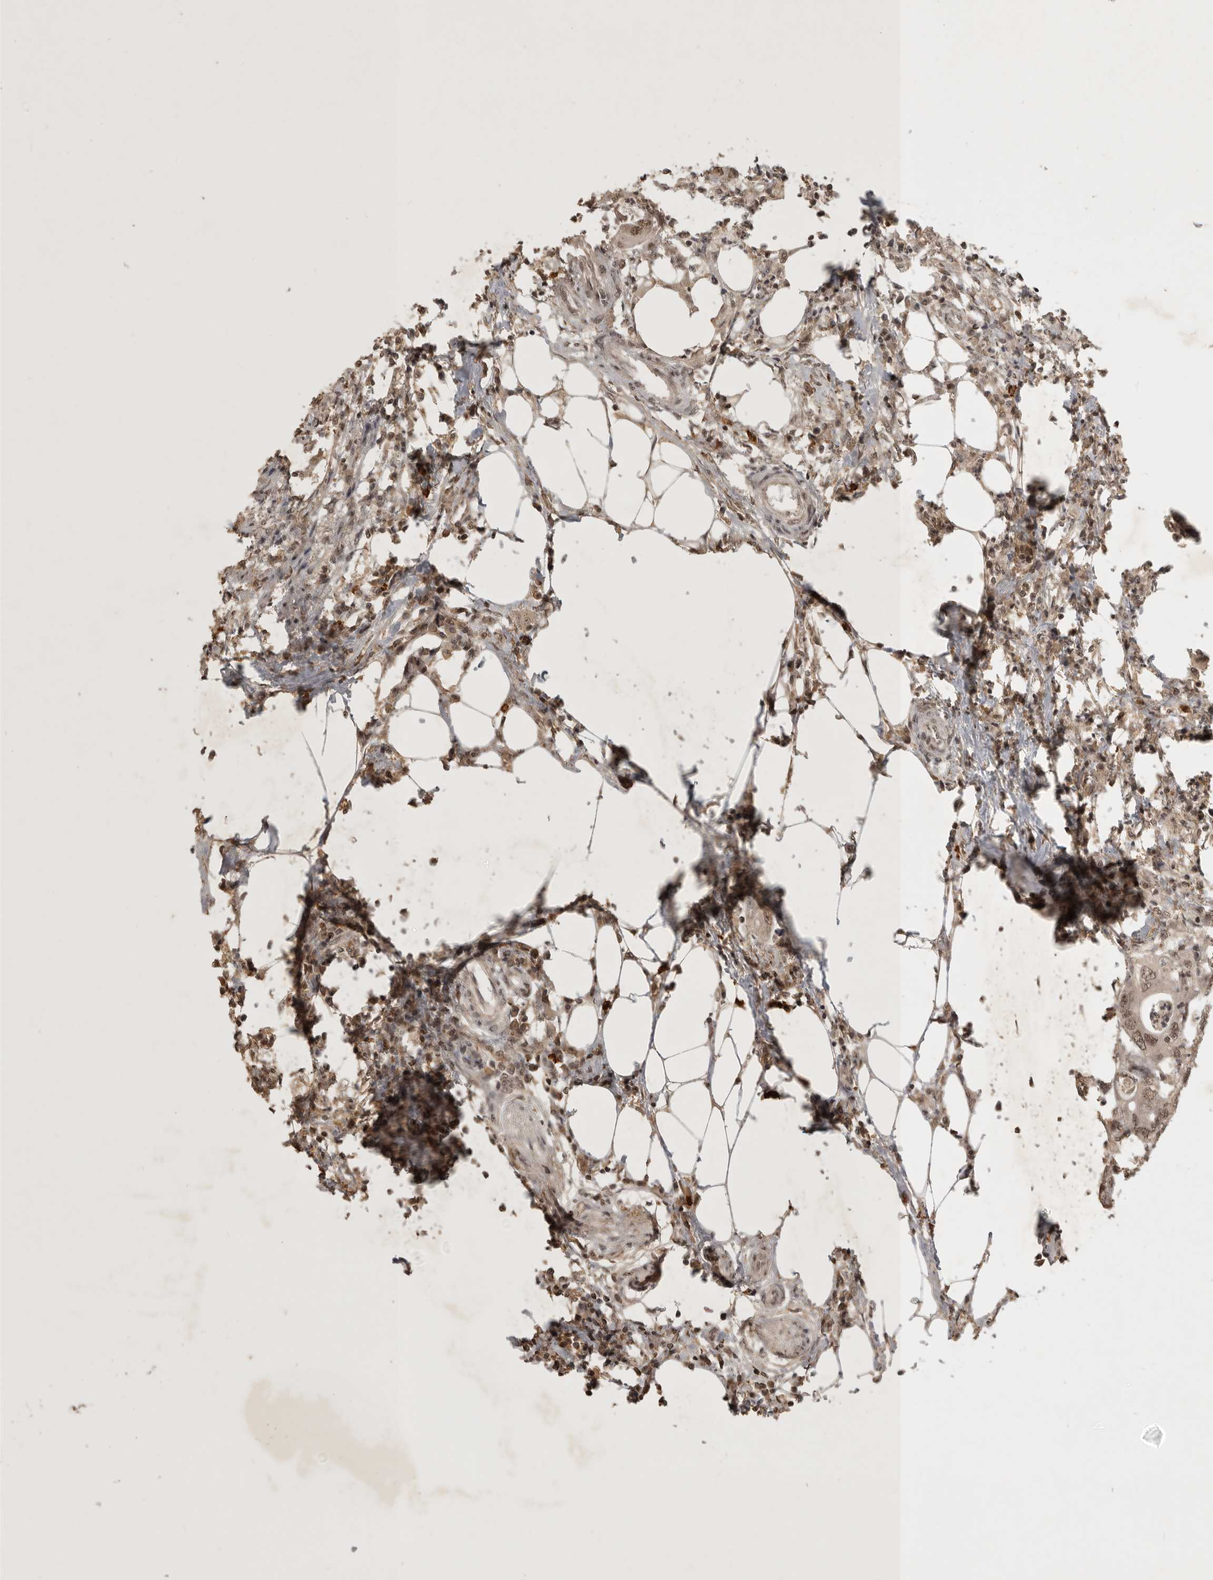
{"staining": {"intensity": "moderate", "quantity": ">75%", "location": "nuclear"}, "tissue": "colorectal cancer", "cell_type": "Tumor cells", "image_type": "cancer", "snomed": [{"axis": "morphology", "description": "Adenocarcinoma, NOS"}, {"axis": "topography", "description": "Colon"}], "caption": "A brown stain highlights moderate nuclear staining of a protein in human colorectal cancer tumor cells. (DAB (3,3'-diaminobenzidine) IHC, brown staining for protein, blue staining for nuclei).", "gene": "CBLL1", "patient": {"sex": "male", "age": 71}}